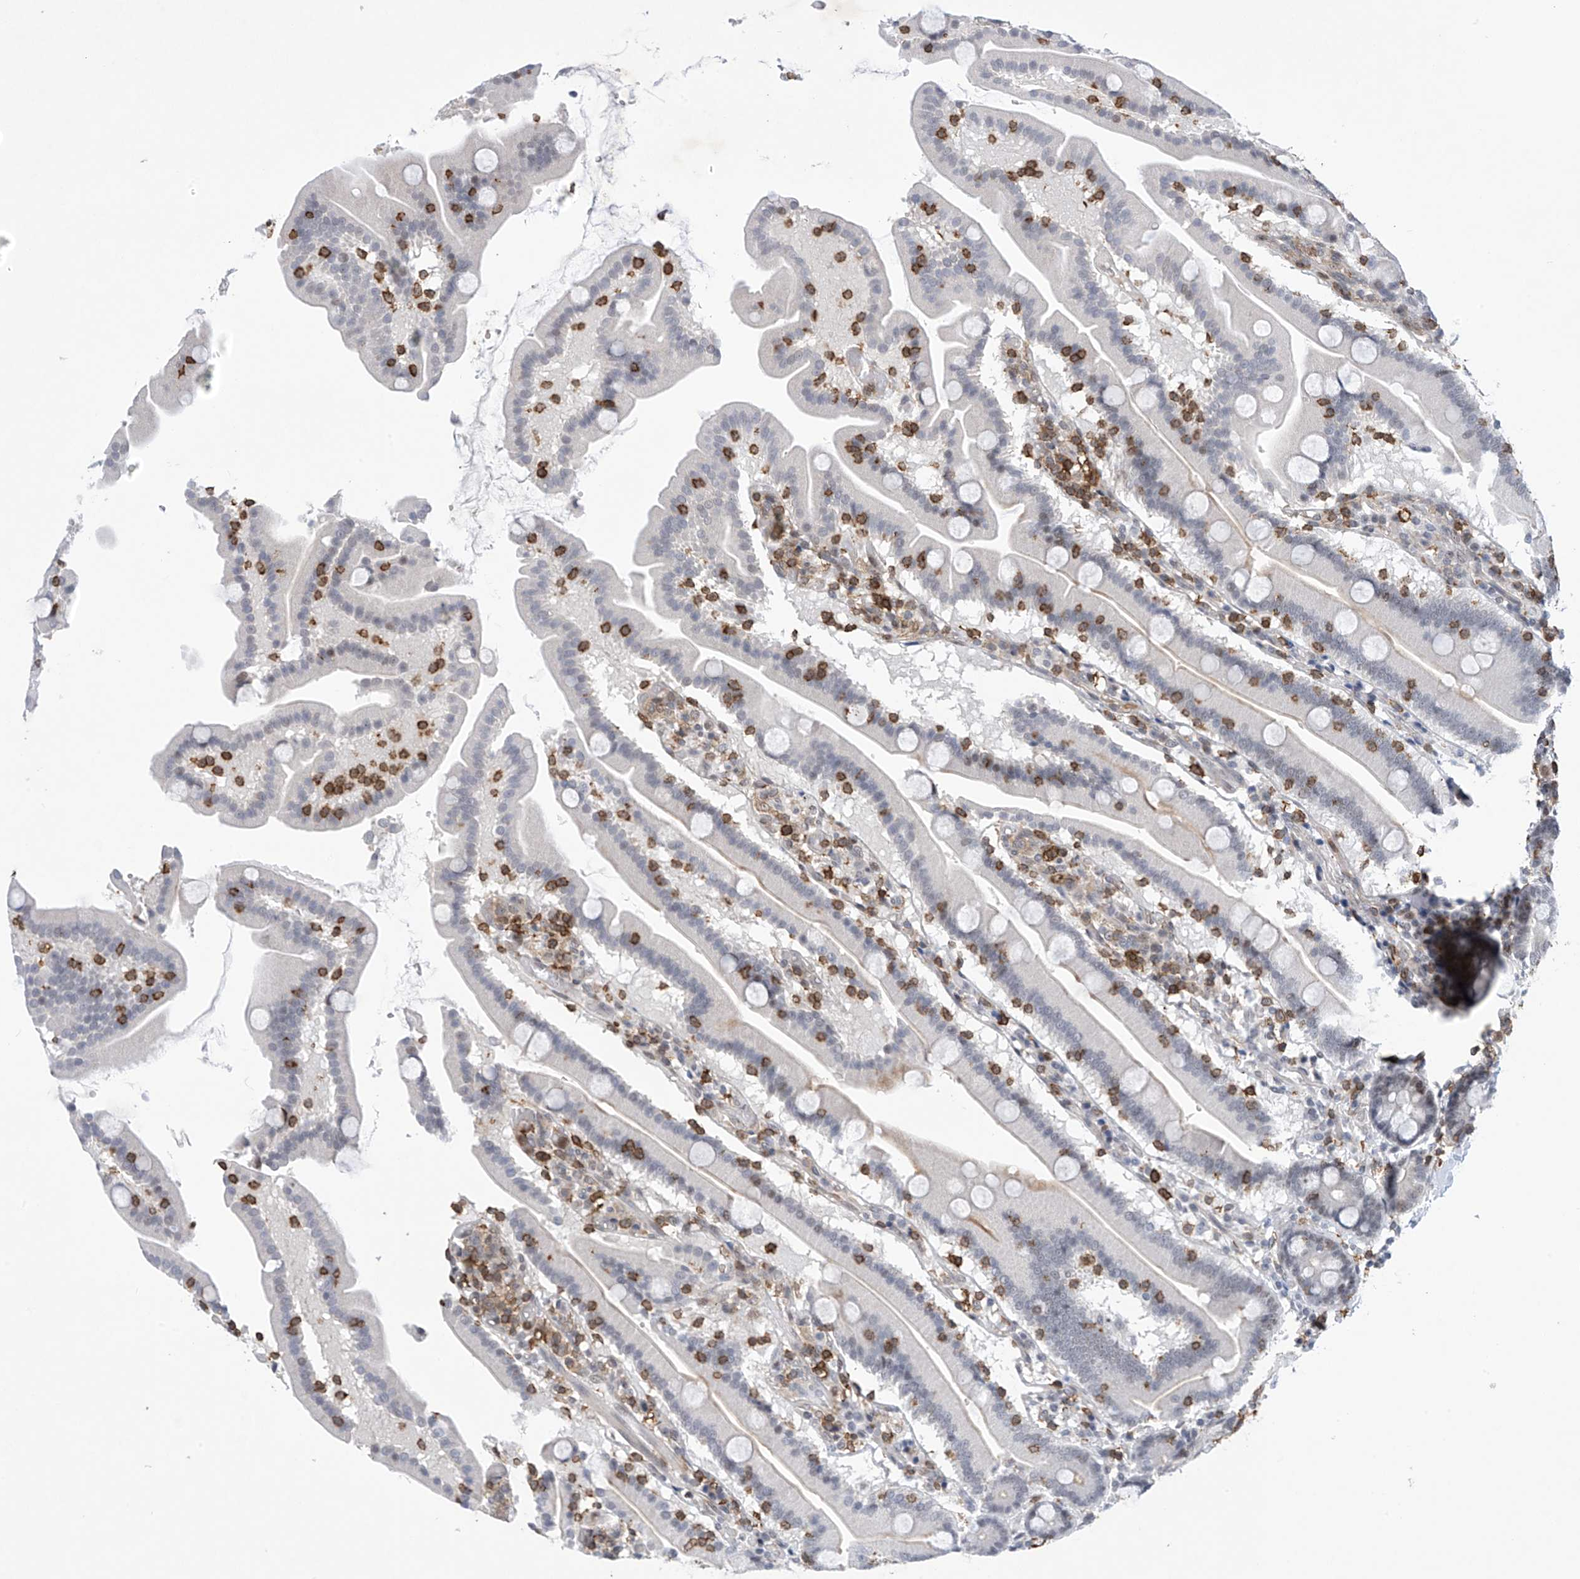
{"staining": {"intensity": "negative", "quantity": "none", "location": "none"}, "tissue": "duodenum", "cell_type": "Glandular cells", "image_type": "normal", "snomed": [{"axis": "morphology", "description": "Normal tissue, NOS"}, {"axis": "topography", "description": "Duodenum"}], "caption": "Duodenum was stained to show a protein in brown. There is no significant positivity in glandular cells. Brightfield microscopy of immunohistochemistry stained with DAB (3,3'-diaminobenzidine) (brown) and hematoxylin (blue), captured at high magnification.", "gene": "MSL3", "patient": {"sex": "male", "age": 55}}